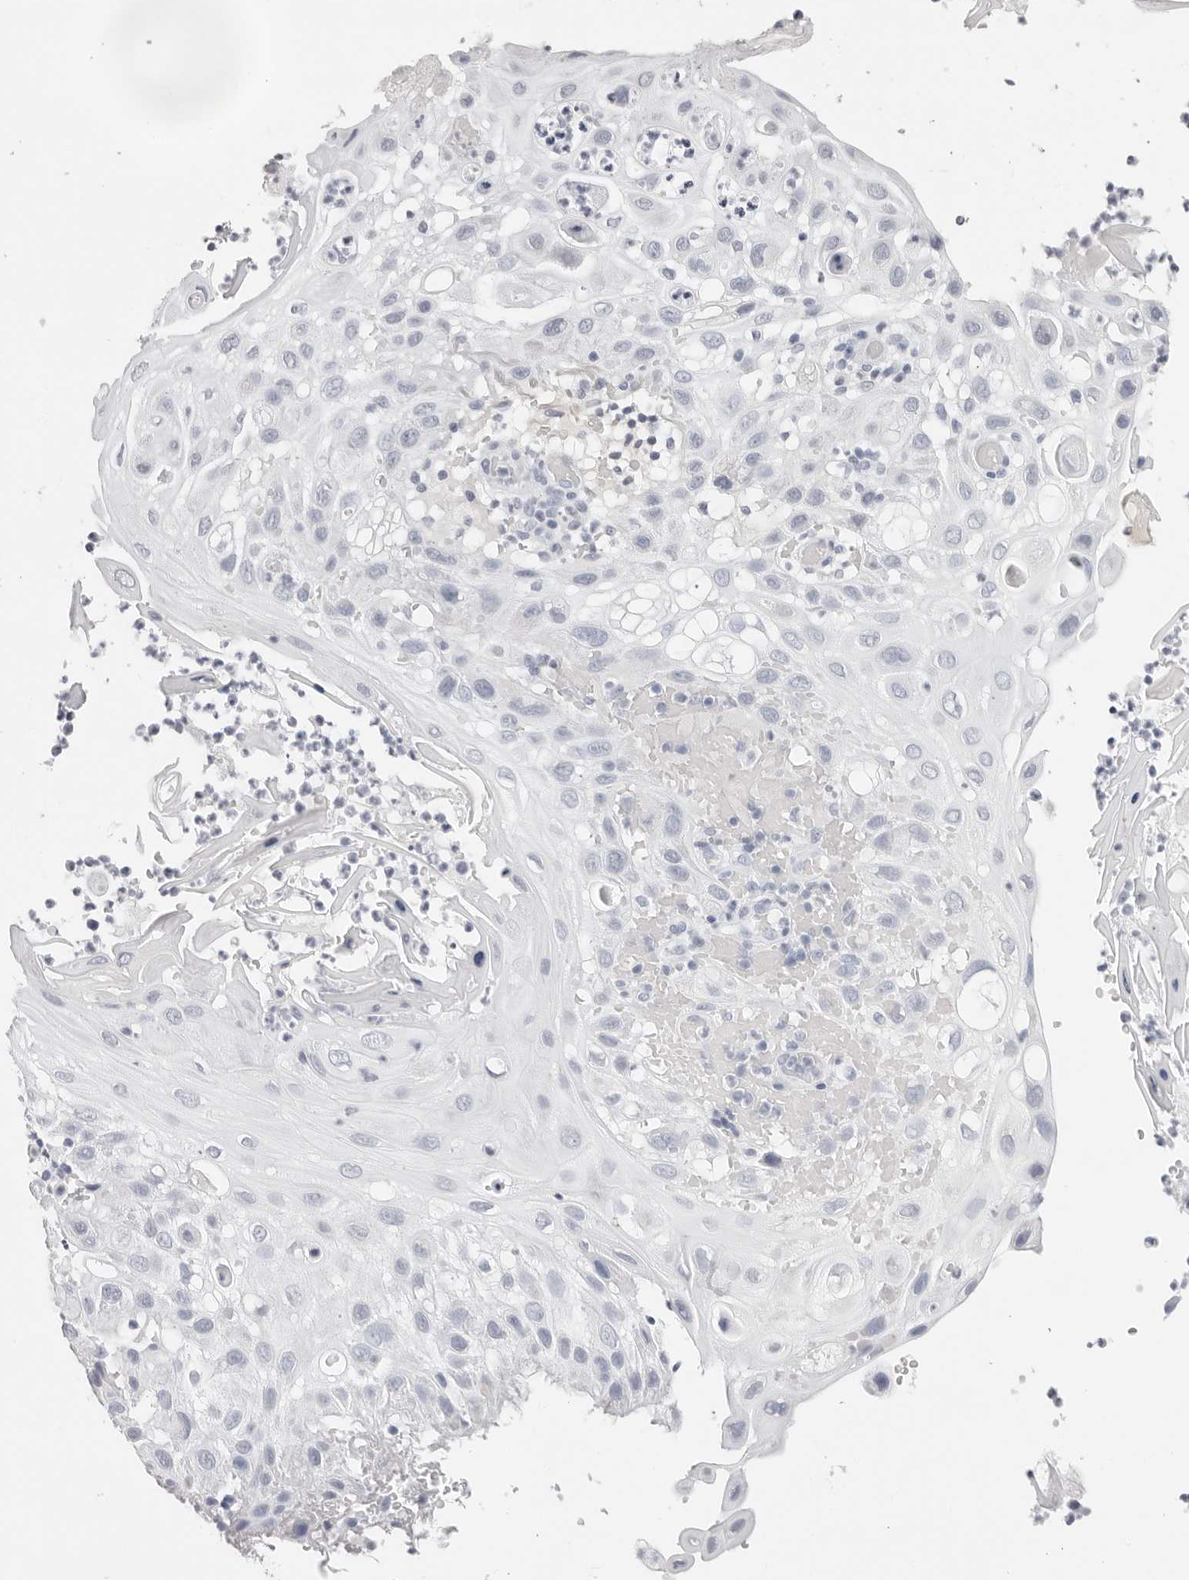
{"staining": {"intensity": "negative", "quantity": "none", "location": "none"}, "tissue": "skin cancer", "cell_type": "Tumor cells", "image_type": "cancer", "snomed": [{"axis": "morphology", "description": "Normal tissue, NOS"}, {"axis": "morphology", "description": "Squamous cell carcinoma, NOS"}, {"axis": "topography", "description": "Skin"}], "caption": "The micrograph exhibits no staining of tumor cells in skin squamous cell carcinoma.", "gene": "CST5", "patient": {"sex": "female", "age": 96}}